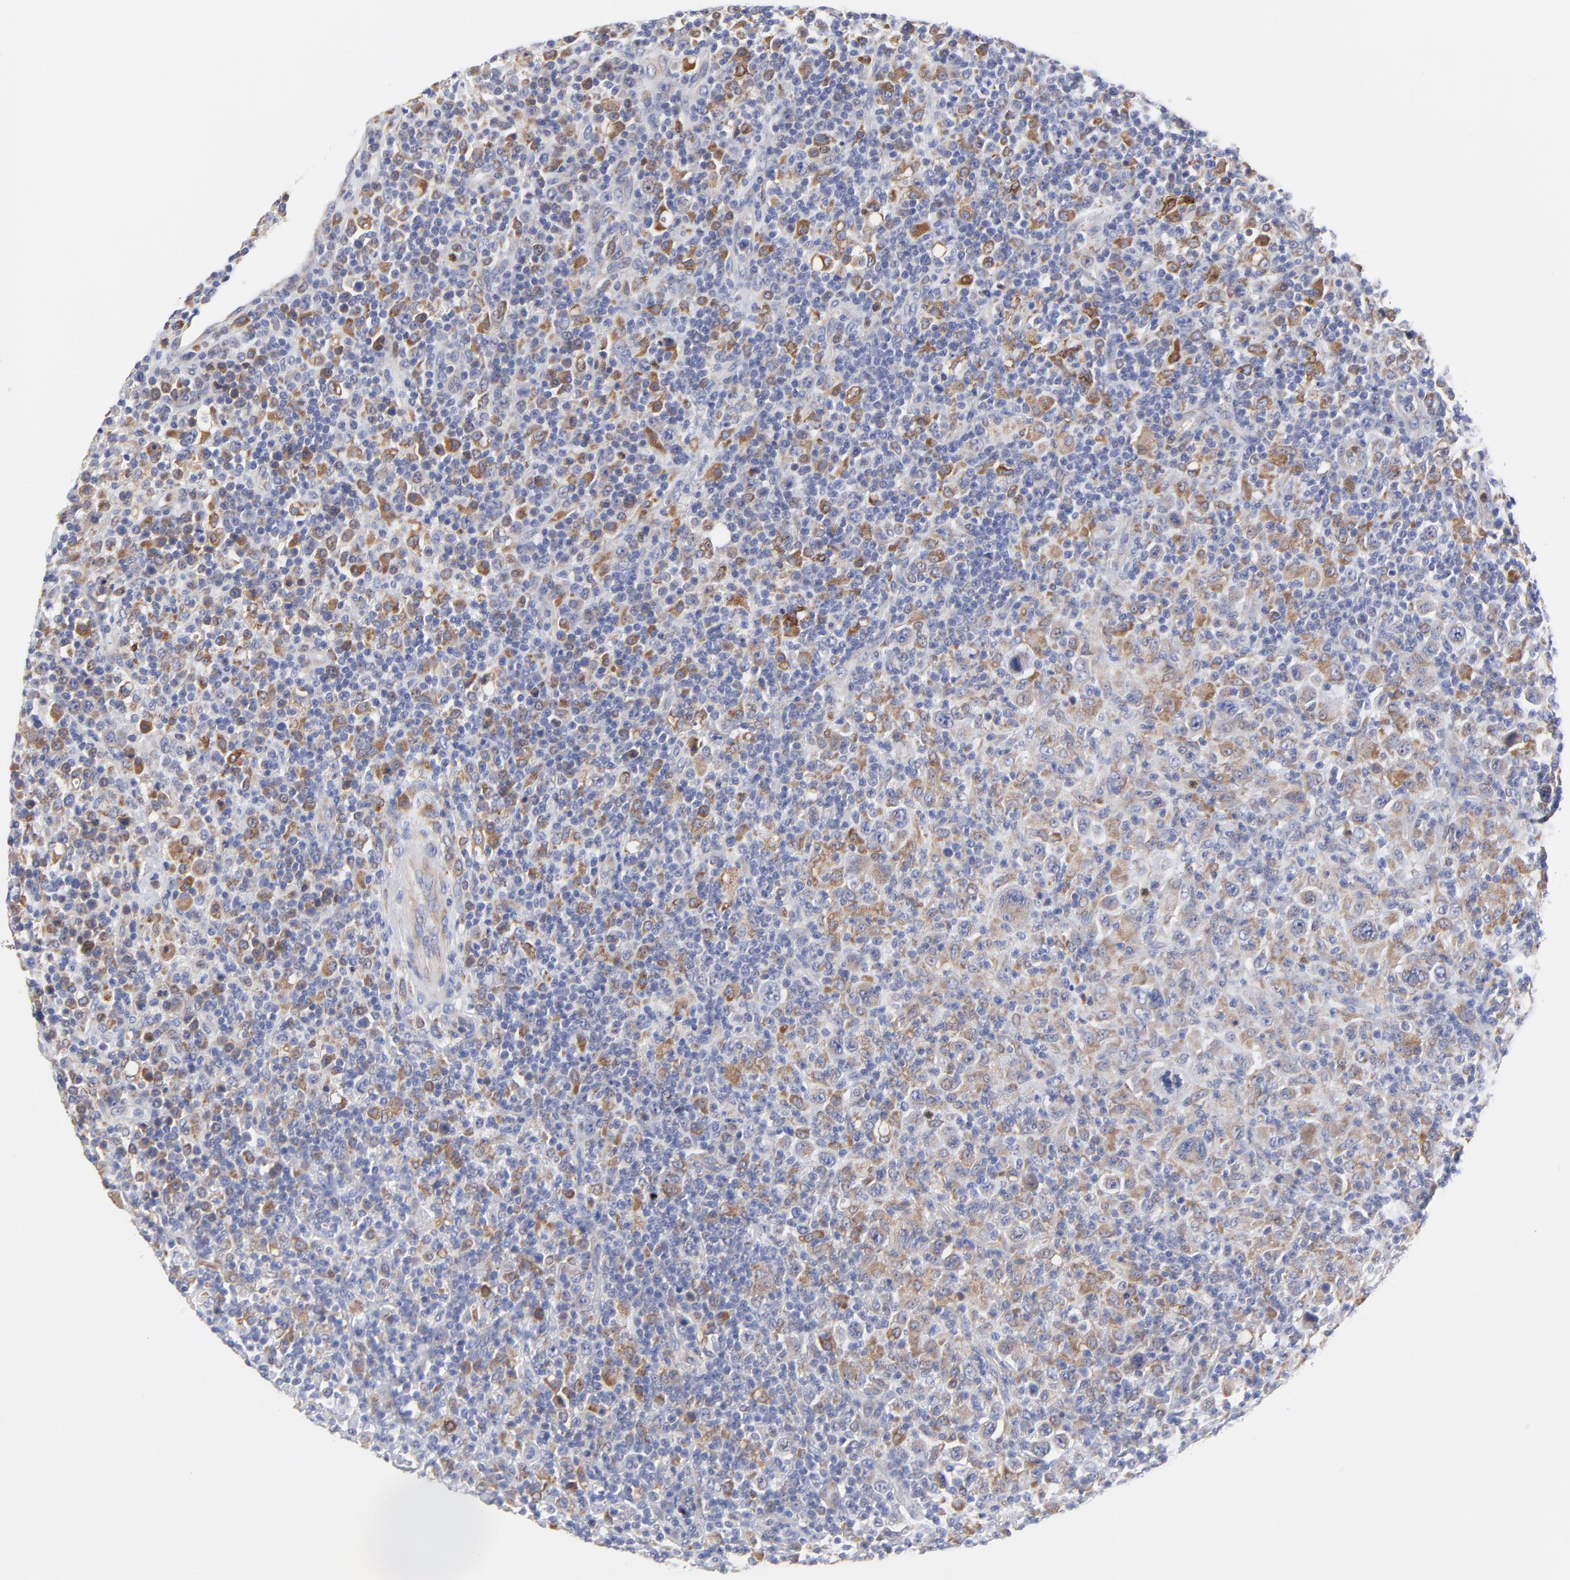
{"staining": {"intensity": "moderate", "quantity": "<25%", "location": "cytoplasmic/membranous"}, "tissue": "lymphoma", "cell_type": "Tumor cells", "image_type": "cancer", "snomed": [{"axis": "morphology", "description": "Hodgkin's disease, NOS"}, {"axis": "topography", "description": "Lymph node"}], "caption": "Lymphoma stained for a protein displays moderate cytoplasmic/membranous positivity in tumor cells.", "gene": "MOSPD2", "patient": {"sex": "male", "age": 65}}